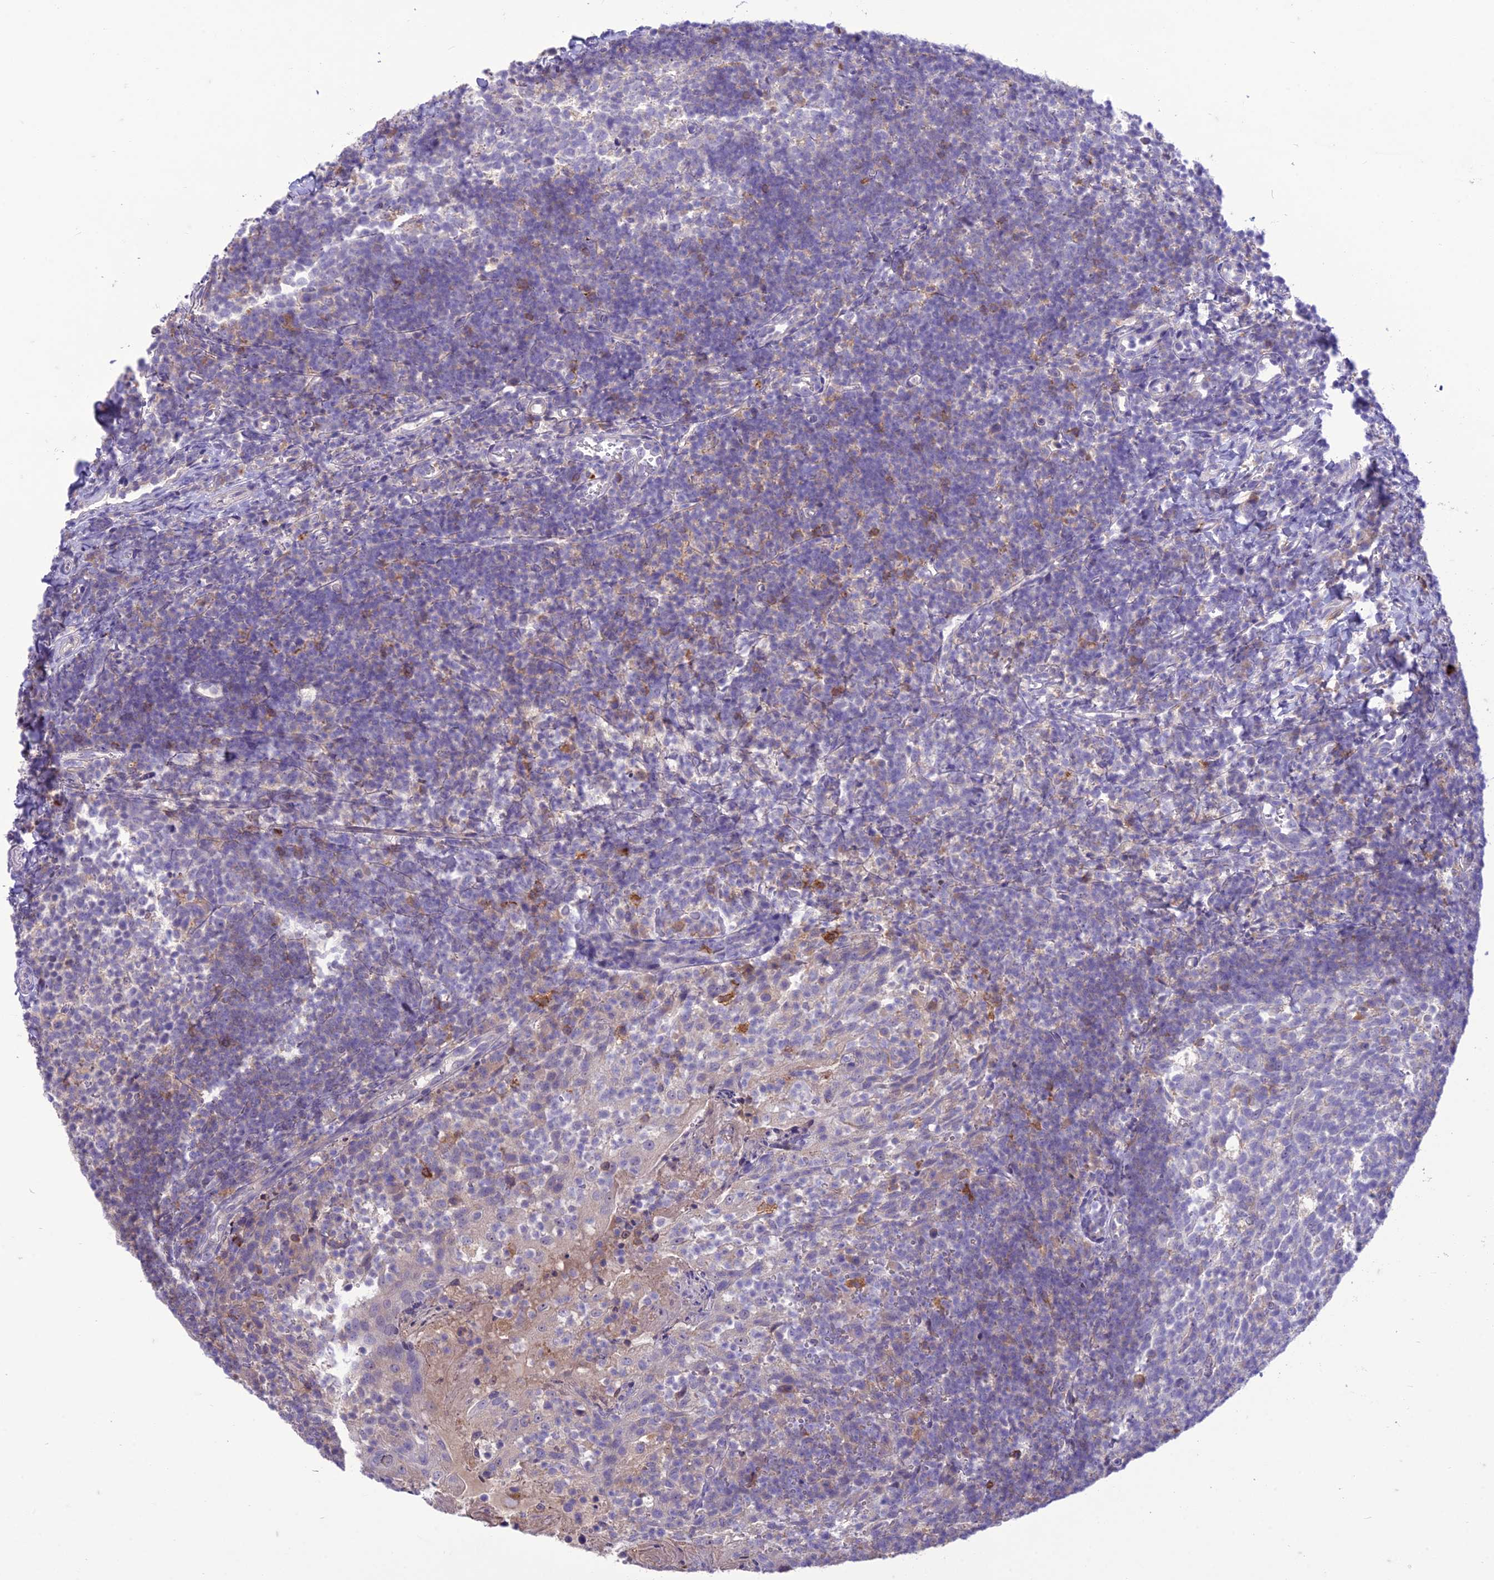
{"staining": {"intensity": "negative", "quantity": "none", "location": "none"}, "tissue": "tonsil", "cell_type": "Germinal center cells", "image_type": "normal", "snomed": [{"axis": "morphology", "description": "Normal tissue, NOS"}, {"axis": "topography", "description": "Tonsil"}], "caption": "Human tonsil stained for a protein using immunohistochemistry (IHC) displays no expression in germinal center cells.", "gene": "ITGAE", "patient": {"sex": "female", "age": 10}}